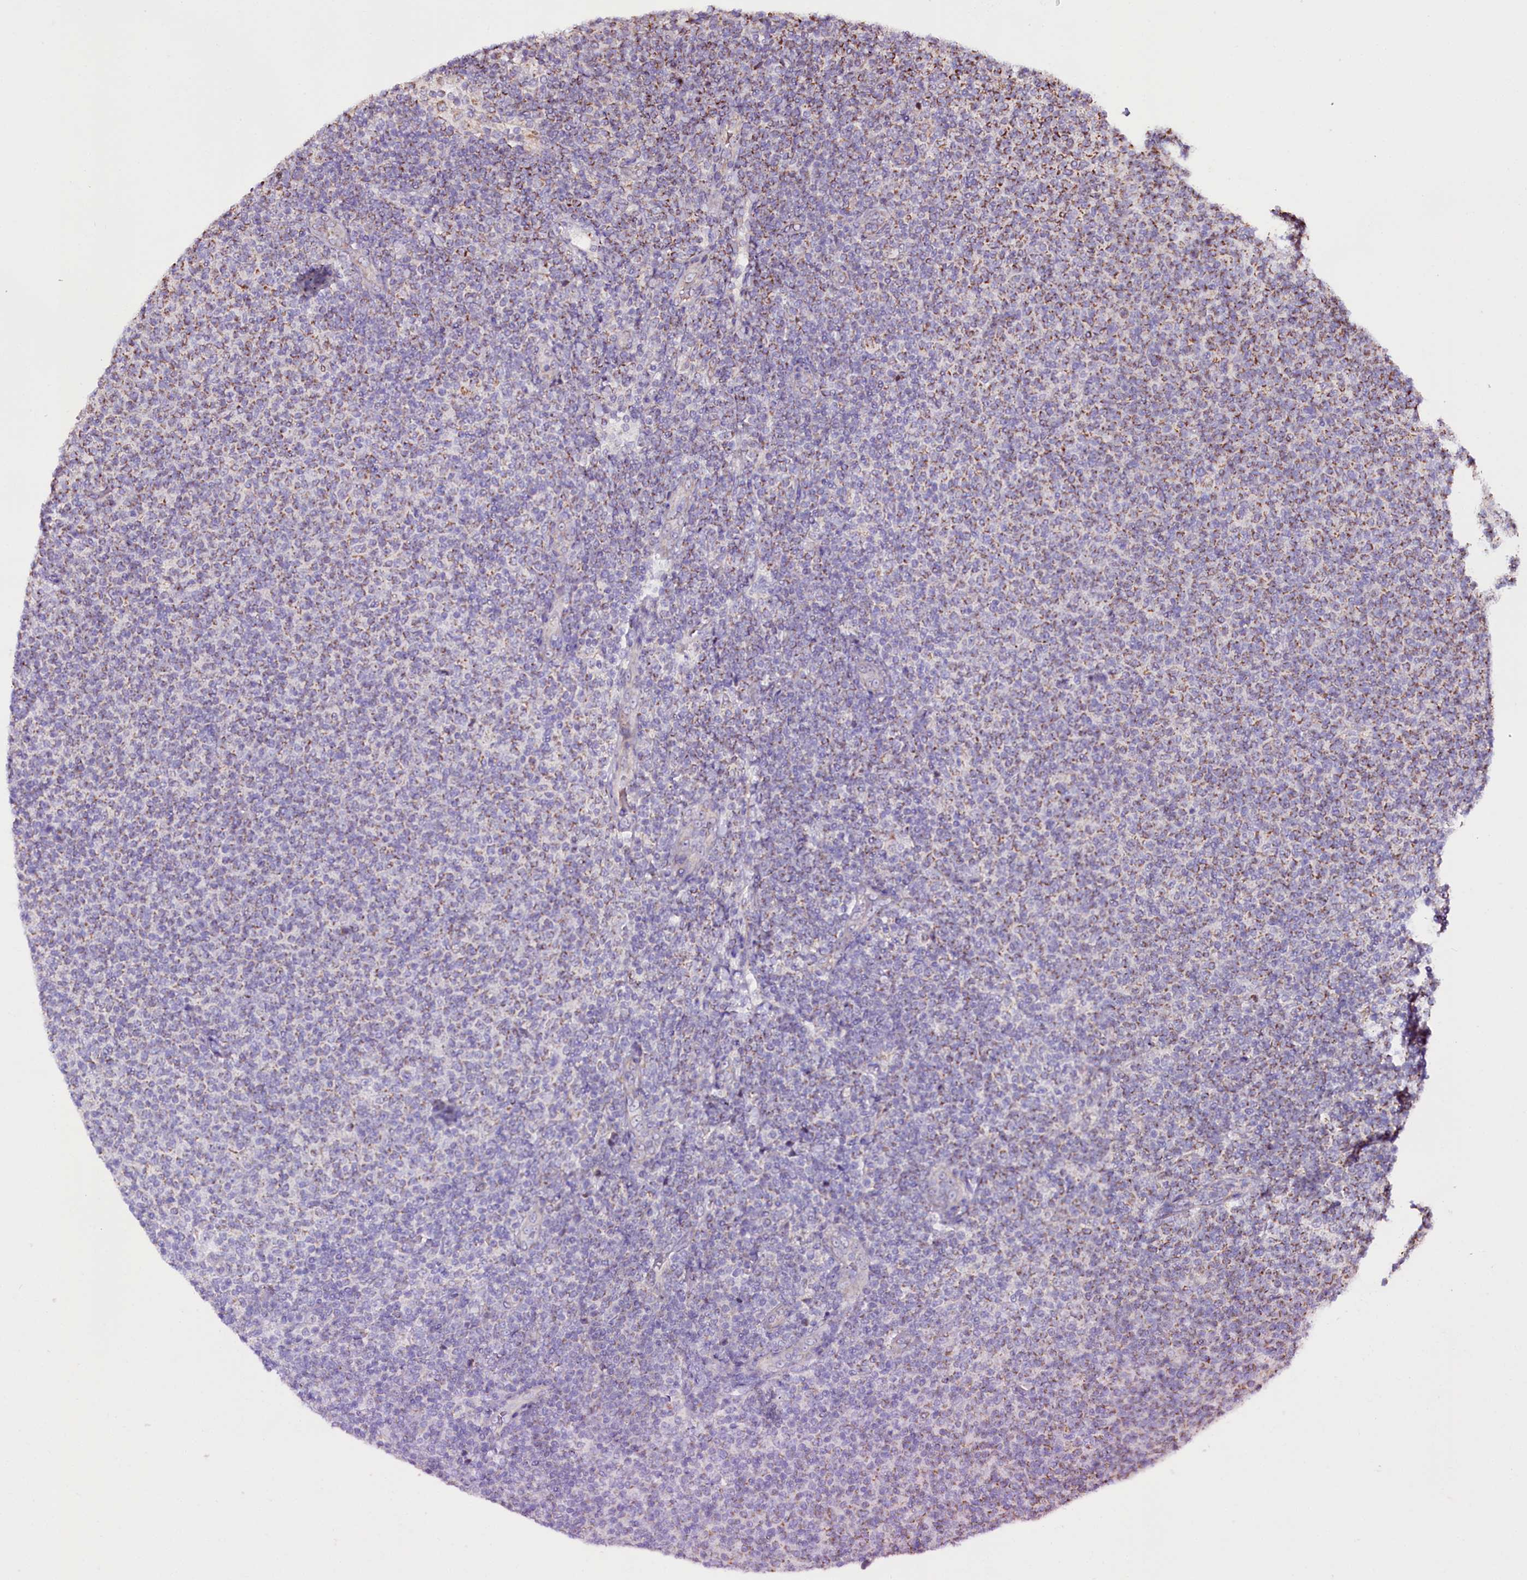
{"staining": {"intensity": "weak", "quantity": "25%-75%", "location": "cytoplasmic/membranous"}, "tissue": "lymphoma", "cell_type": "Tumor cells", "image_type": "cancer", "snomed": [{"axis": "morphology", "description": "Malignant lymphoma, non-Hodgkin's type, Low grade"}, {"axis": "topography", "description": "Lymph node"}], "caption": "IHC micrograph of human malignant lymphoma, non-Hodgkin's type (low-grade) stained for a protein (brown), which reveals low levels of weak cytoplasmic/membranous staining in about 25%-75% of tumor cells.", "gene": "ST7", "patient": {"sex": "male", "age": 66}}